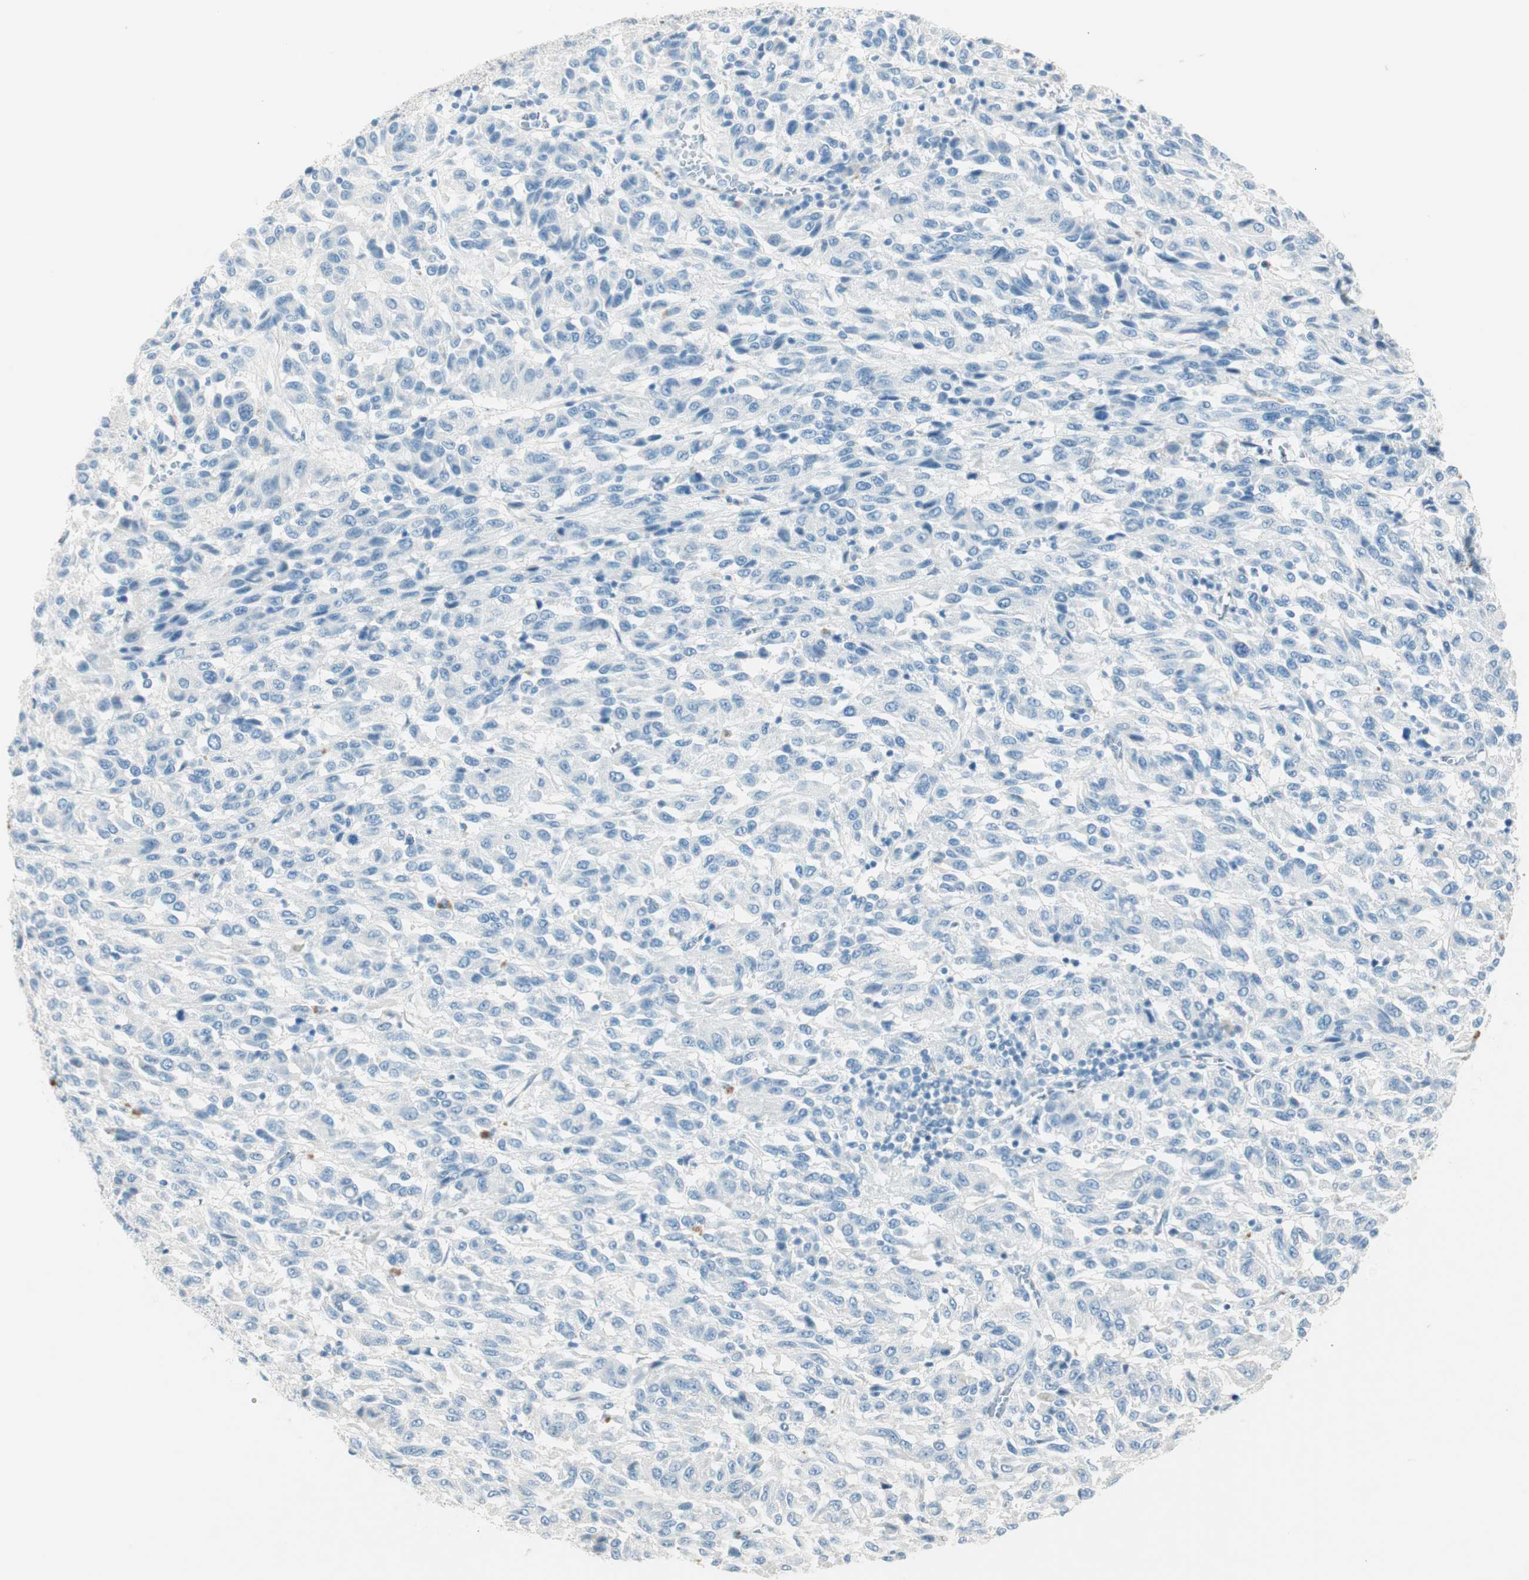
{"staining": {"intensity": "negative", "quantity": "none", "location": "none"}, "tissue": "melanoma", "cell_type": "Tumor cells", "image_type": "cancer", "snomed": [{"axis": "morphology", "description": "Malignant melanoma, Metastatic site"}, {"axis": "topography", "description": "Lung"}], "caption": "A histopathology image of human malignant melanoma (metastatic site) is negative for staining in tumor cells.", "gene": "HPGD", "patient": {"sex": "male", "age": 64}}